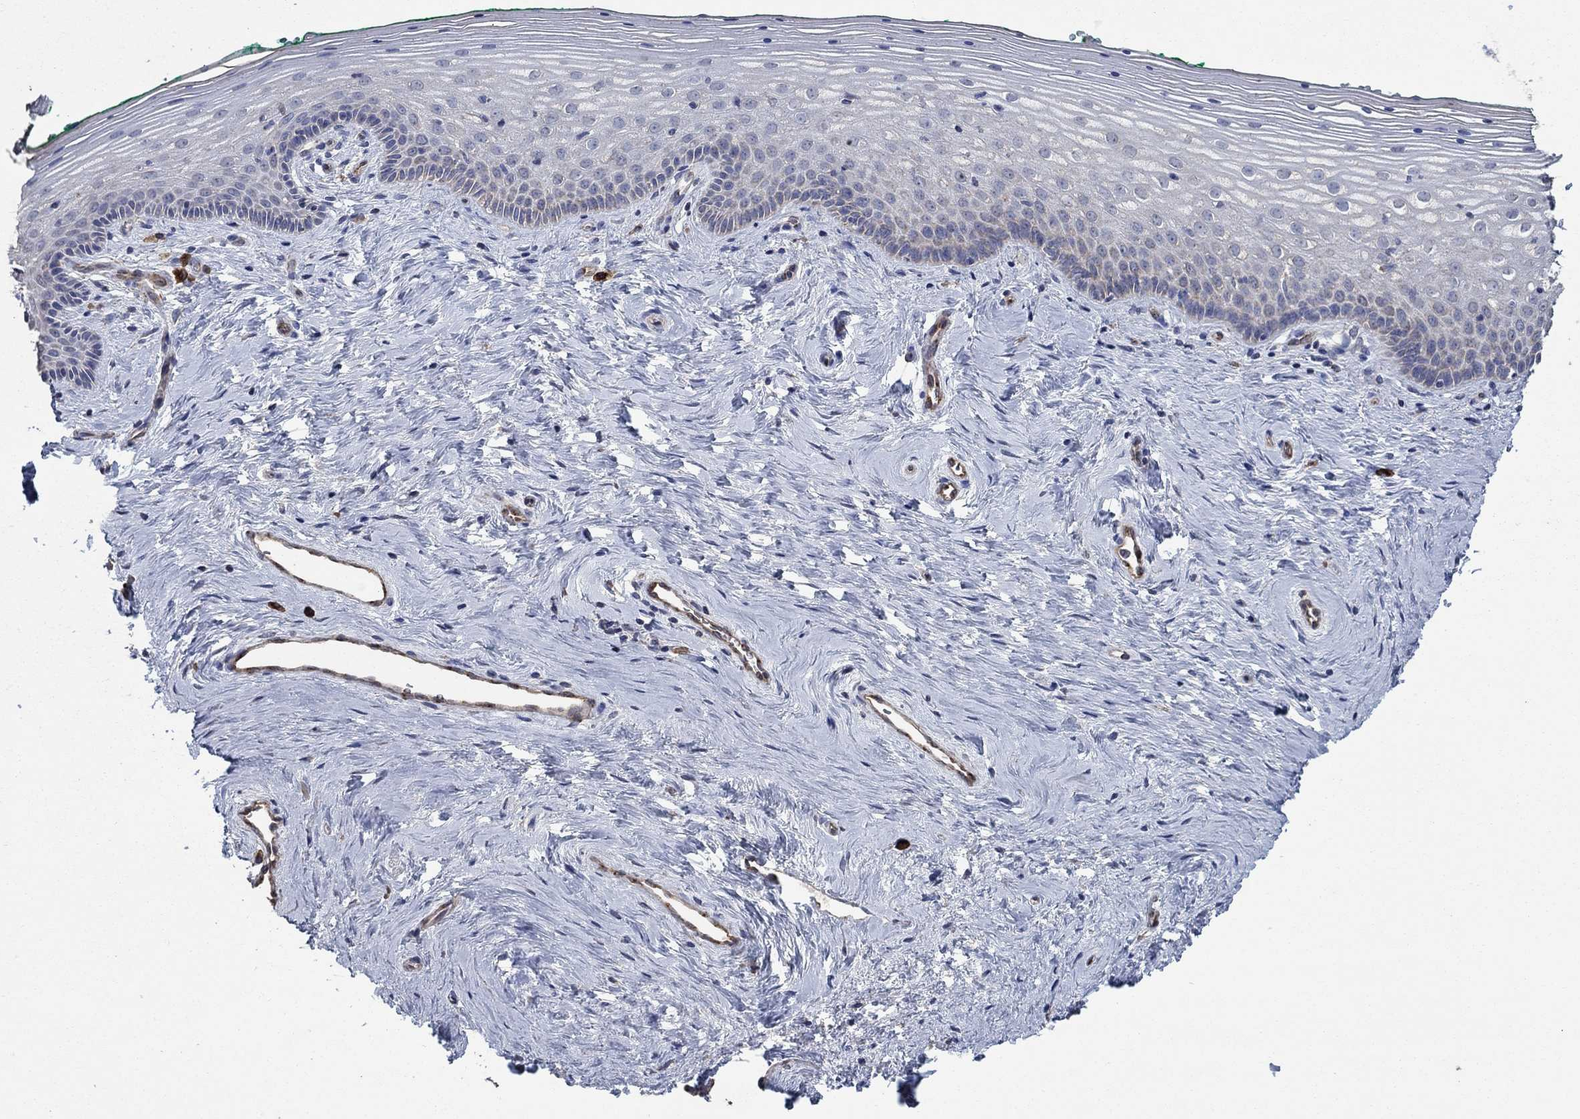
{"staining": {"intensity": "negative", "quantity": "none", "location": "none"}, "tissue": "vagina", "cell_type": "Squamous epithelial cells", "image_type": "normal", "snomed": [{"axis": "morphology", "description": "Normal tissue, NOS"}, {"axis": "topography", "description": "Vagina"}], "caption": "Immunohistochemistry (IHC) micrograph of unremarkable vagina stained for a protein (brown), which displays no staining in squamous epithelial cells.", "gene": "HID1", "patient": {"sex": "female", "age": 45}}